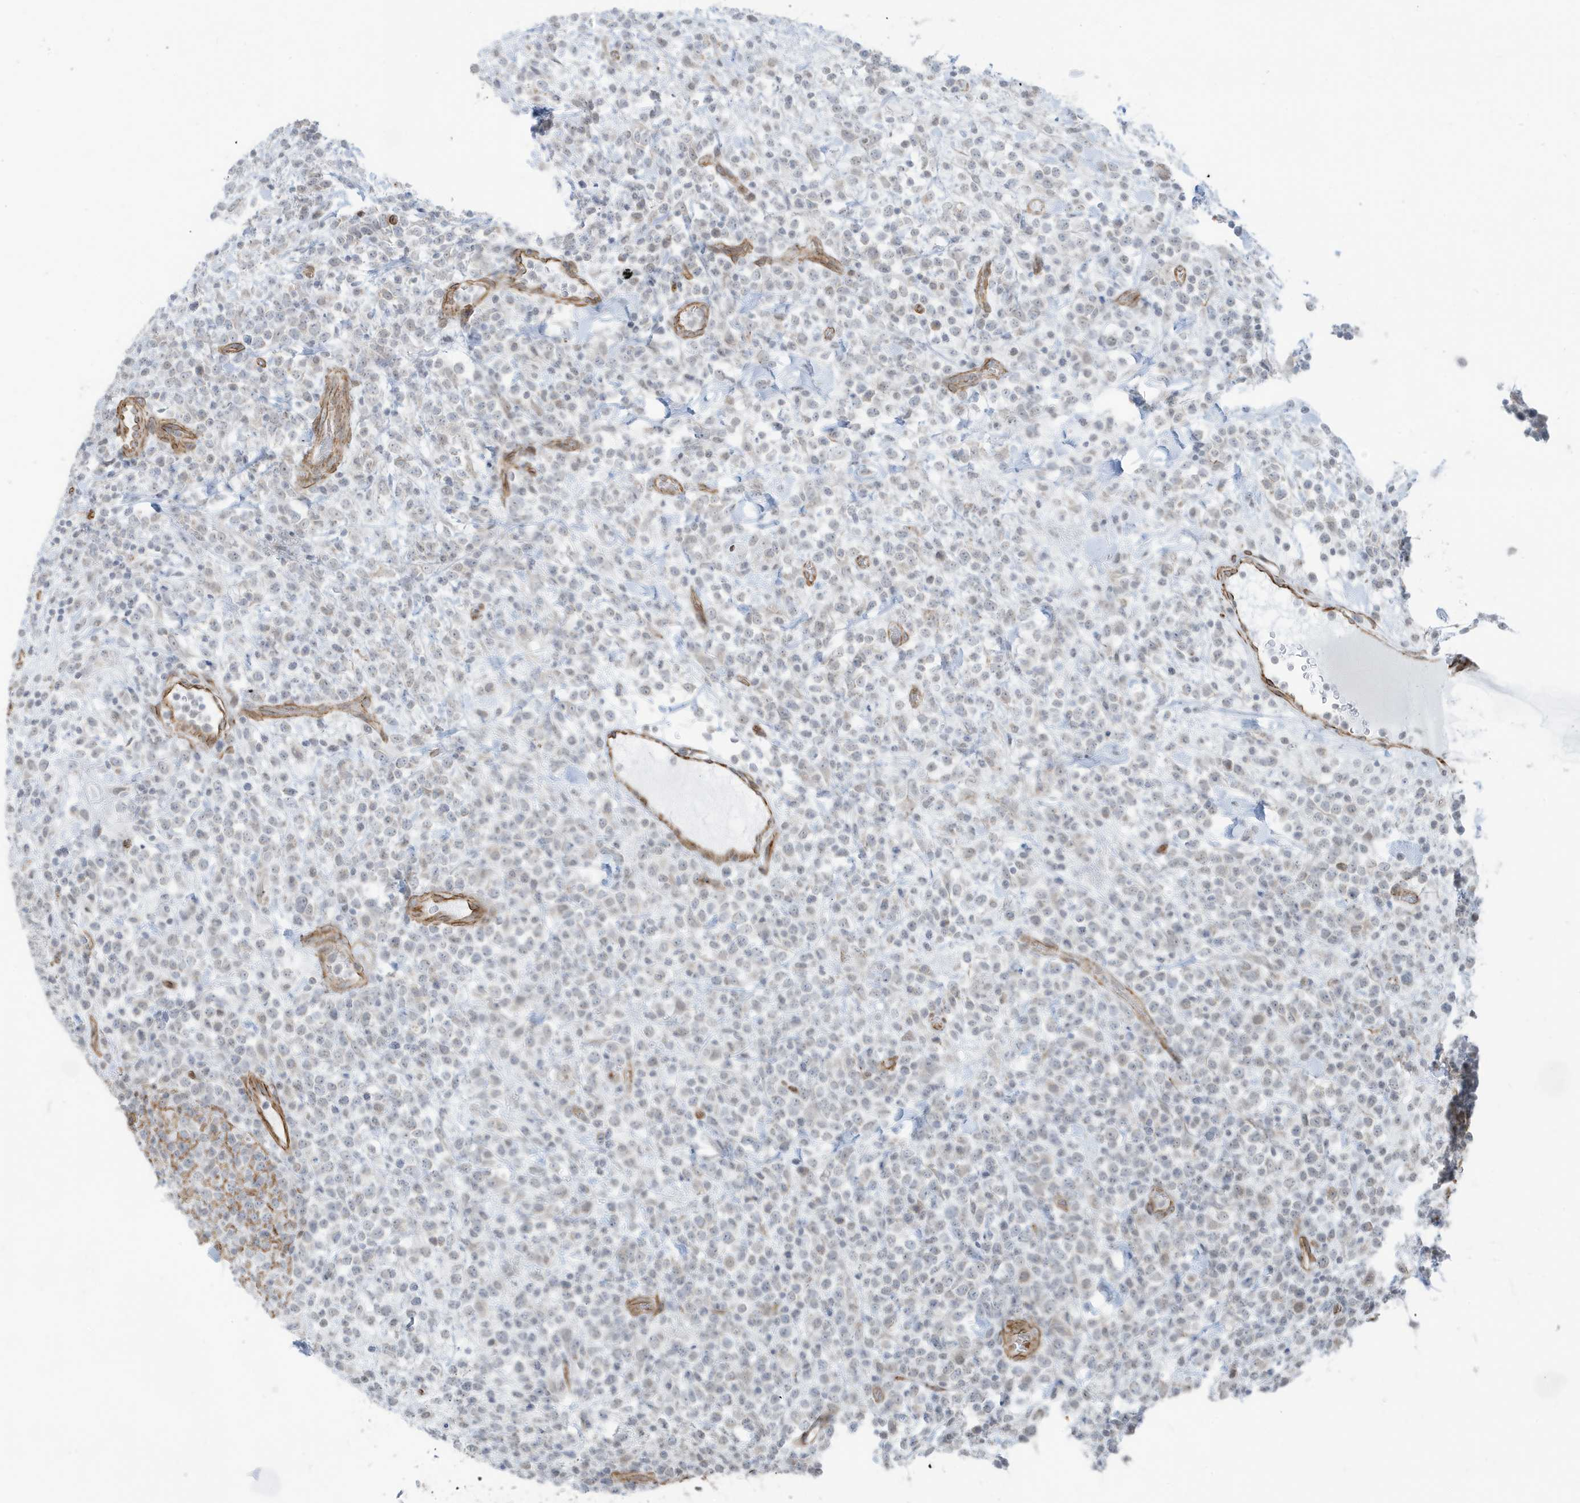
{"staining": {"intensity": "negative", "quantity": "none", "location": "none"}, "tissue": "lymphoma", "cell_type": "Tumor cells", "image_type": "cancer", "snomed": [{"axis": "morphology", "description": "Malignant lymphoma, non-Hodgkin's type, High grade"}, {"axis": "topography", "description": "Colon"}], "caption": "Lymphoma was stained to show a protein in brown. There is no significant expression in tumor cells.", "gene": "CHCHD4", "patient": {"sex": "female", "age": 53}}